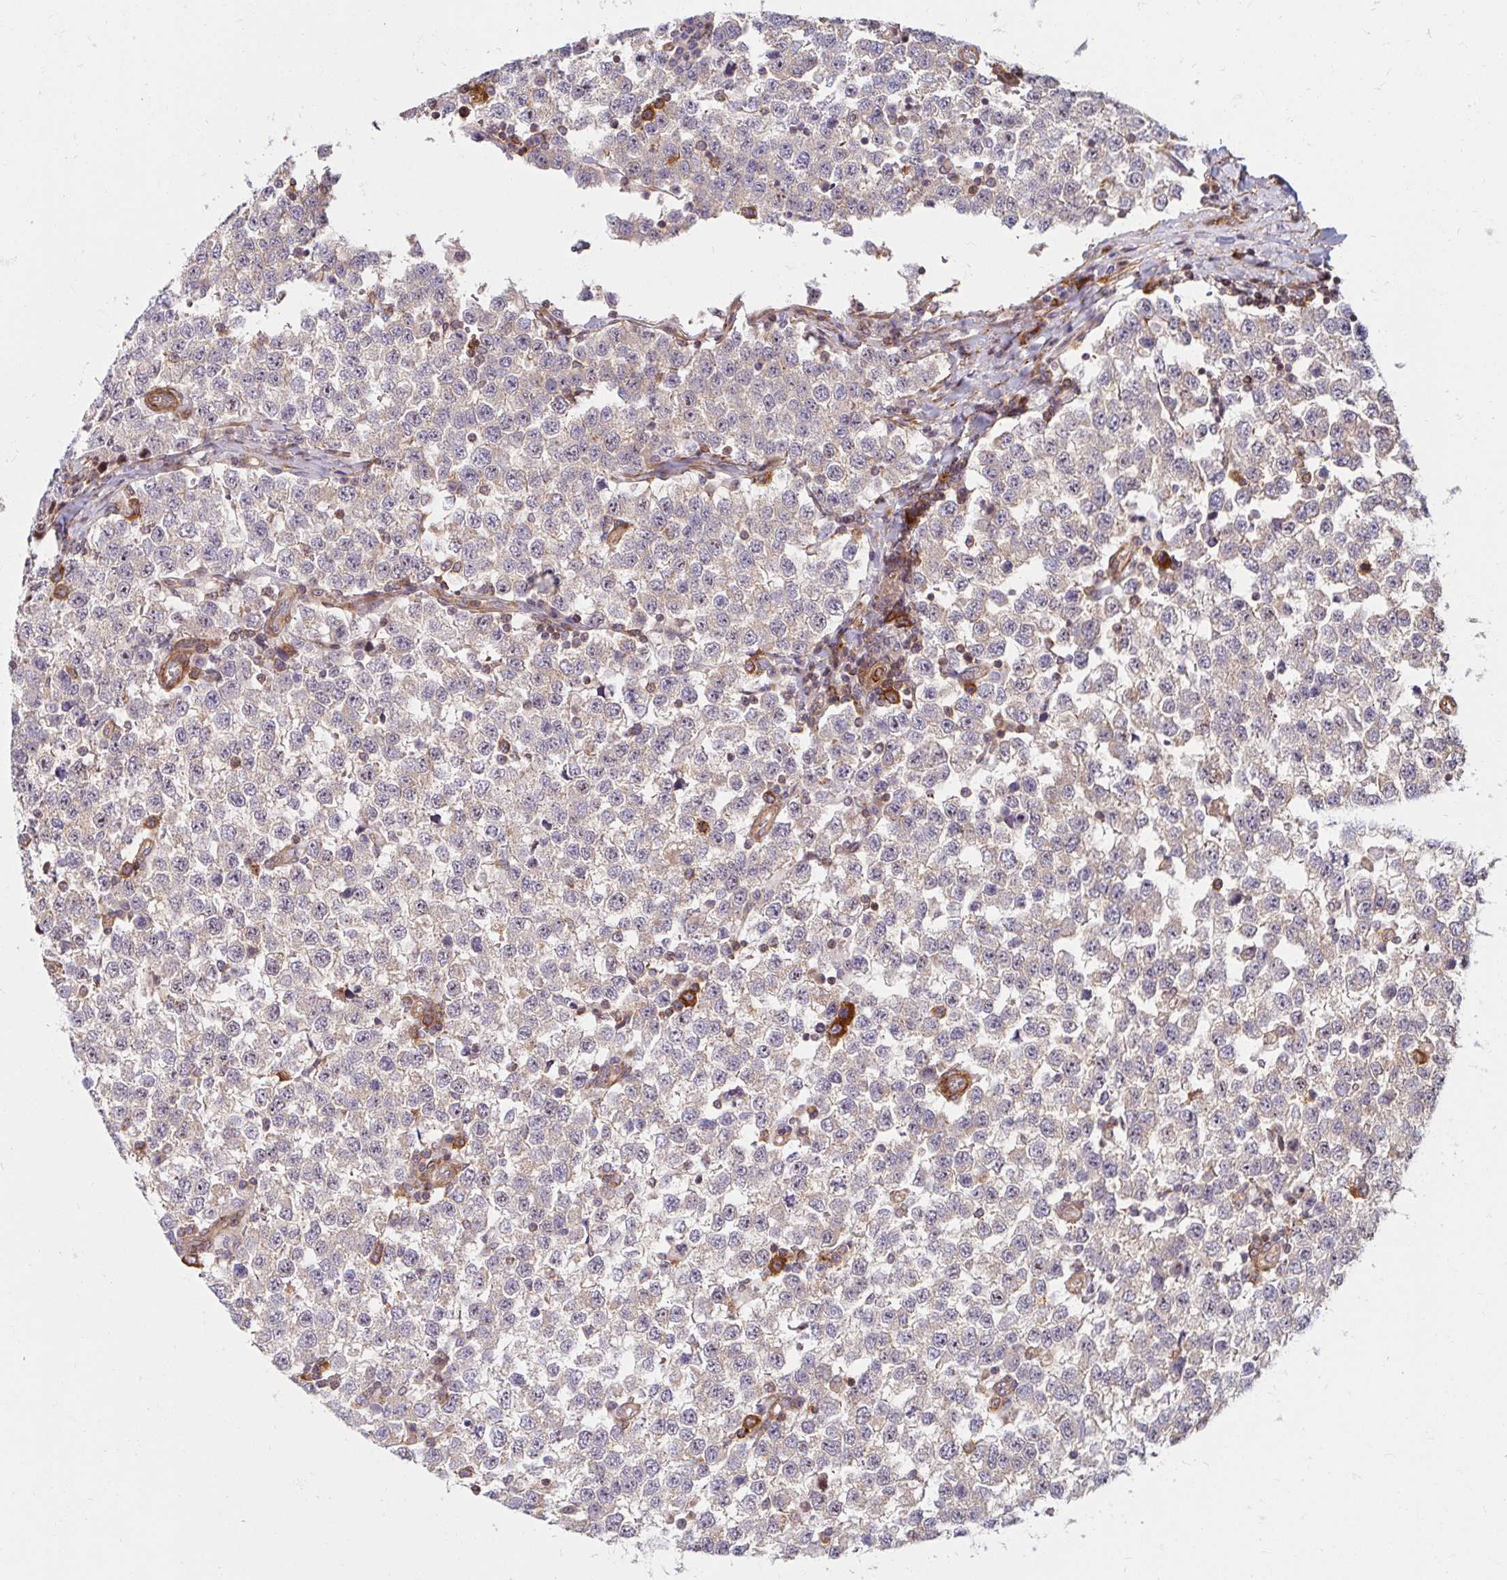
{"staining": {"intensity": "negative", "quantity": "none", "location": "none"}, "tissue": "testis cancer", "cell_type": "Tumor cells", "image_type": "cancer", "snomed": [{"axis": "morphology", "description": "Seminoma, NOS"}, {"axis": "topography", "description": "Testis"}], "caption": "Photomicrograph shows no significant protein expression in tumor cells of seminoma (testis).", "gene": "BTF3", "patient": {"sex": "male", "age": 34}}